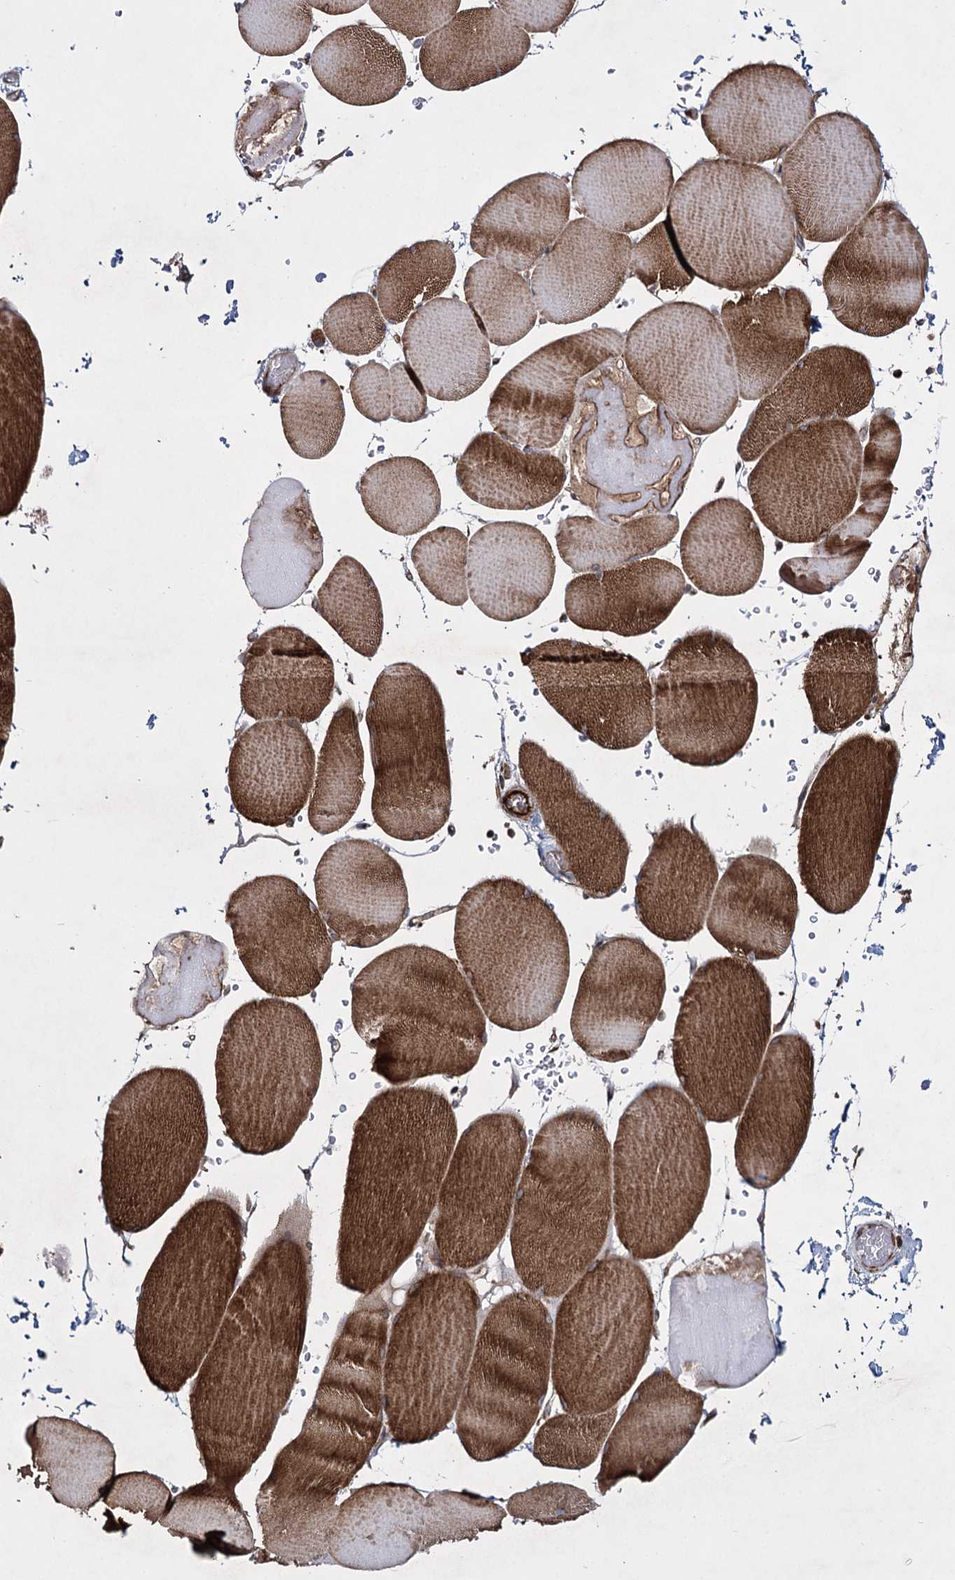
{"staining": {"intensity": "moderate", "quantity": ">75%", "location": "cytoplasmic/membranous"}, "tissue": "skeletal muscle", "cell_type": "Myocytes", "image_type": "normal", "snomed": [{"axis": "morphology", "description": "Normal tissue, NOS"}, {"axis": "topography", "description": "Skeletal muscle"}, {"axis": "topography", "description": "Head-Neck"}], "caption": "Immunohistochemical staining of unremarkable human skeletal muscle shows medium levels of moderate cytoplasmic/membranous staining in approximately >75% of myocytes. (DAB (3,3'-diaminobenzidine) IHC with brightfield microscopy, high magnification).", "gene": "HECTD2", "patient": {"sex": "male", "age": 66}}